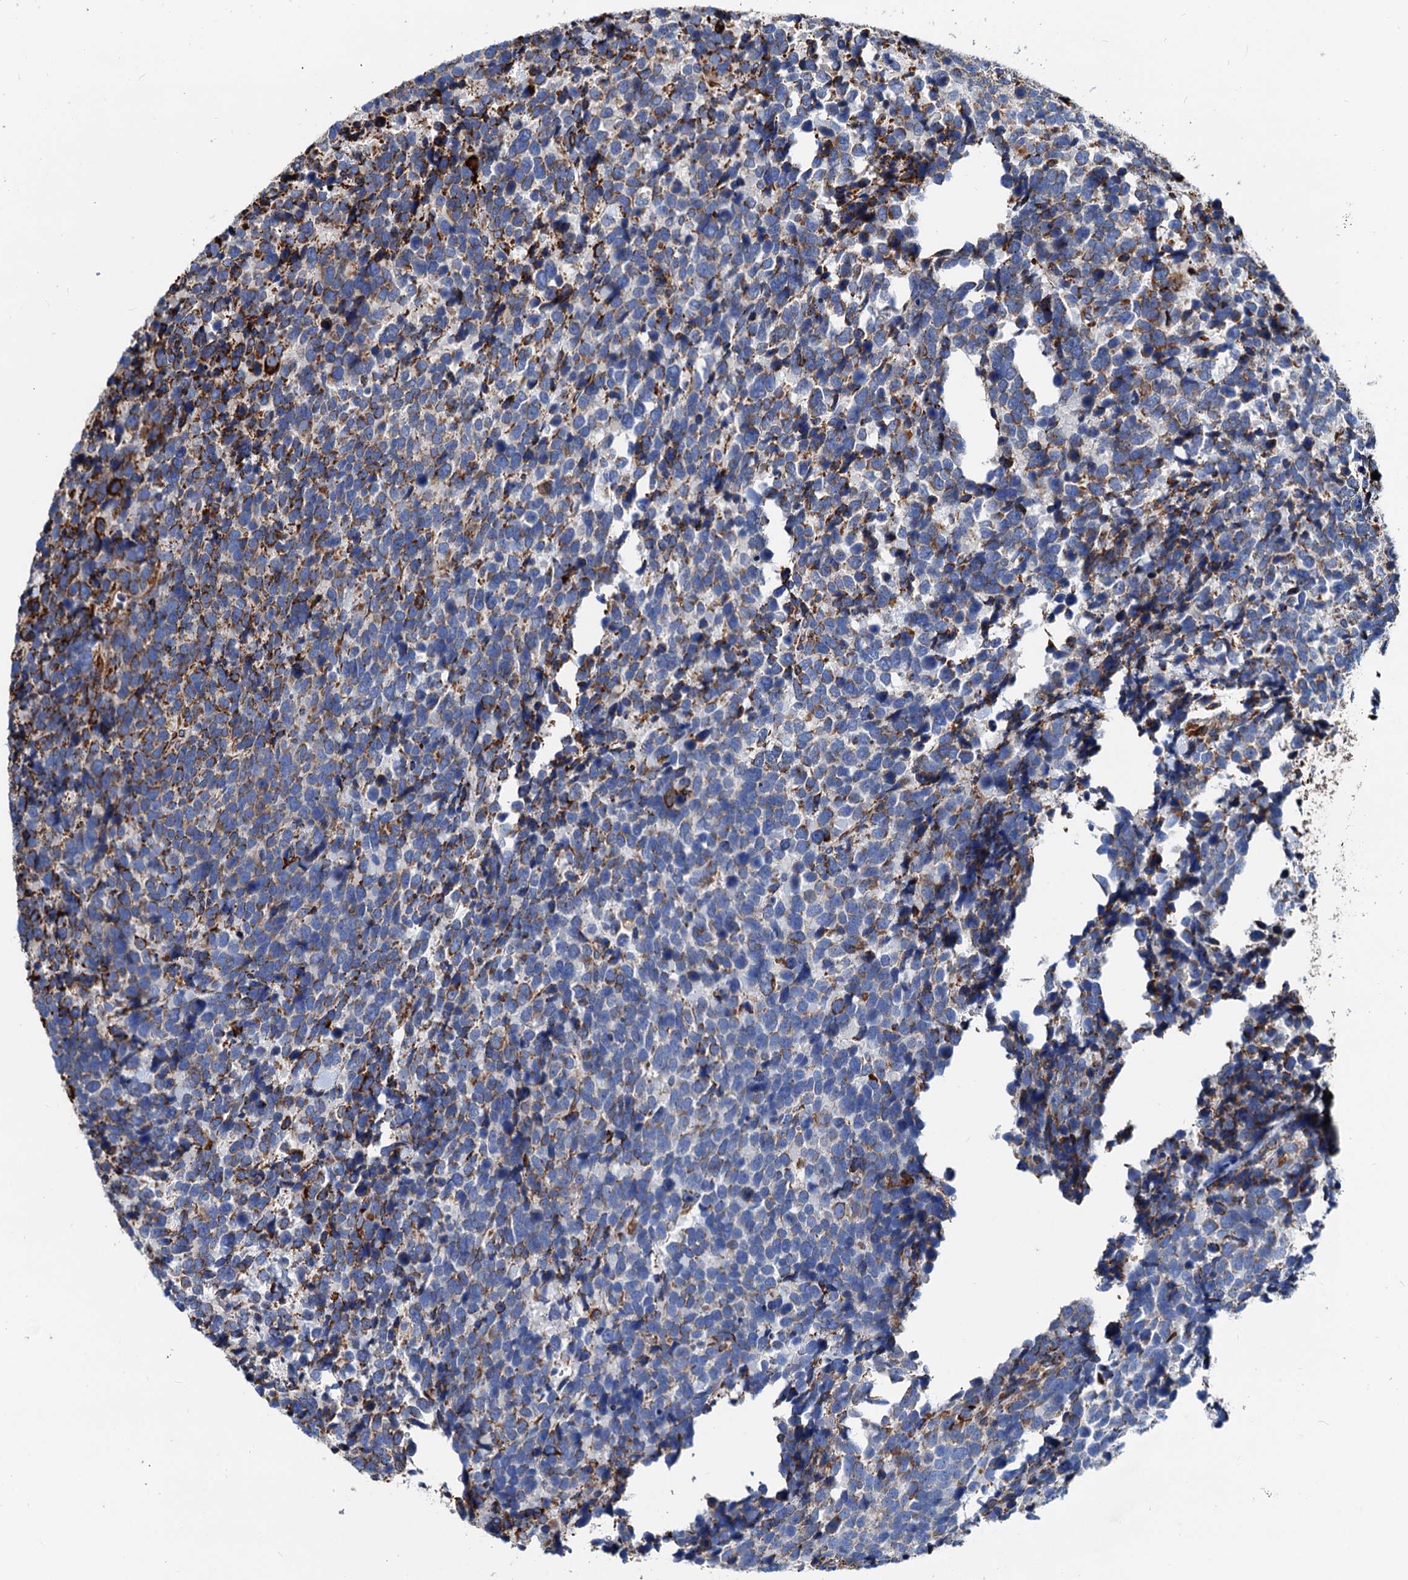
{"staining": {"intensity": "moderate", "quantity": "25%-75%", "location": "cytoplasmic/membranous"}, "tissue": "urothelial cancer", "cell_type": "Tumor cells", "image_type": "cancer", "snomed": [{"axis": "morphology", "description": "Urothelial carcinoma, High grade"}, {"axis": "topography", "description": "Urinary bladder"}], "caption": "A medium amount of moderate cytoplasmic/membranous positivity is seen in approximately 25%-75% of tumor cells in urothelial carcinoma (high-grade) tissue.", "gene": "HSPA5", "patient": {"sex": "female", "age": 82}}